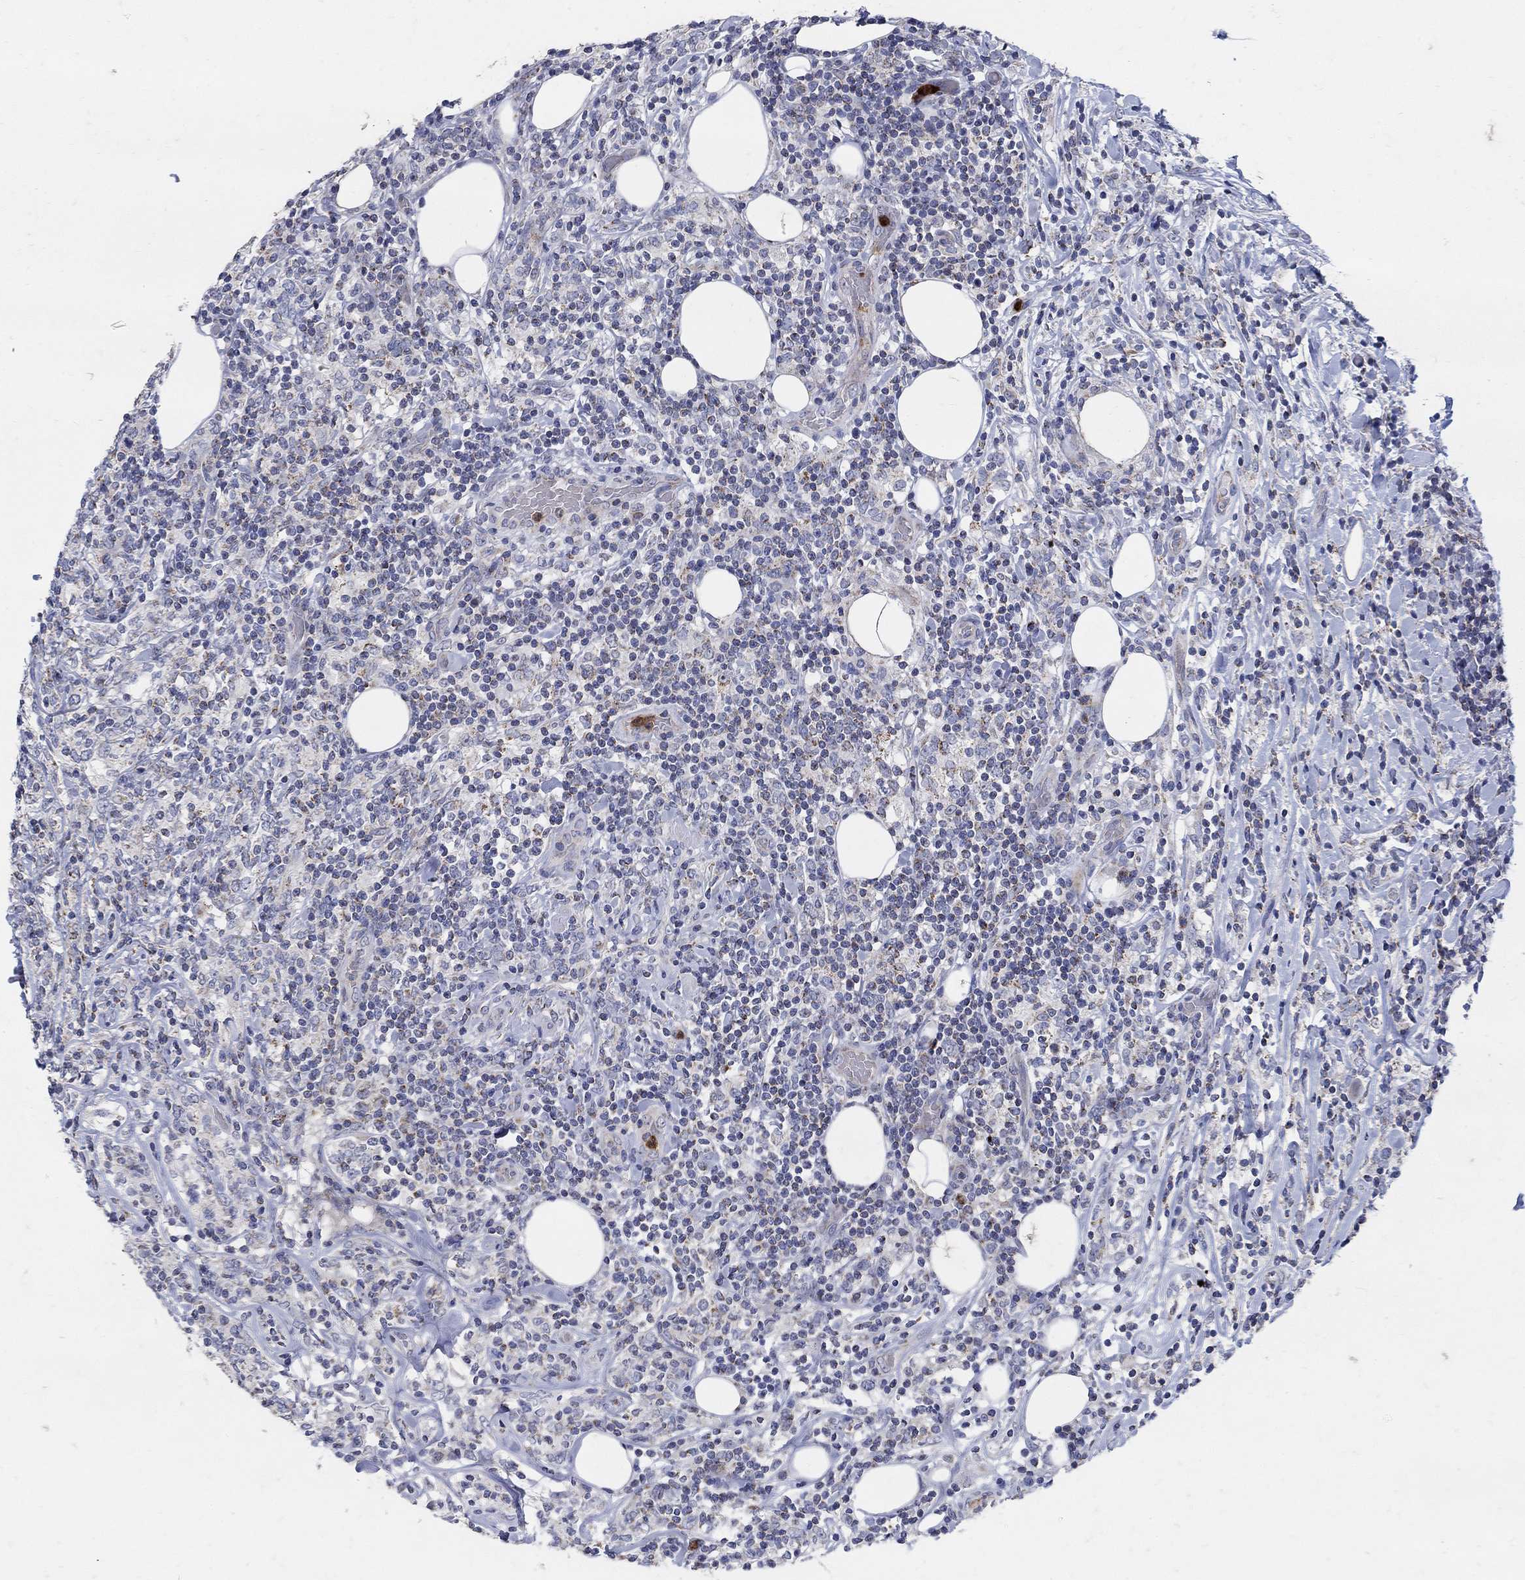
{"staining": {"intensity": "negative", "quantity": "none", "location": "none"}, "tissue": "lymphoma", "cell_type": "Tumor cells", "image_type": "cancer", "snomed": [{"axis": "morphology", "description": "Malignant lymphoma, non-Hodgkin's type, High grade"}, {"axis": "topography", "description": "Lymph node"}], "caption": "Tumor cells show no significant expression in lymphoma. The staining was performed using DAB (3,3'-diaminobenzidine) to visualize the protein expression in brown, while the nuclei were stained in blue with hematoxylin (Magnification: 20x).", "gene": "HMX2", "patient": {"sex": "female", "age": 84}}